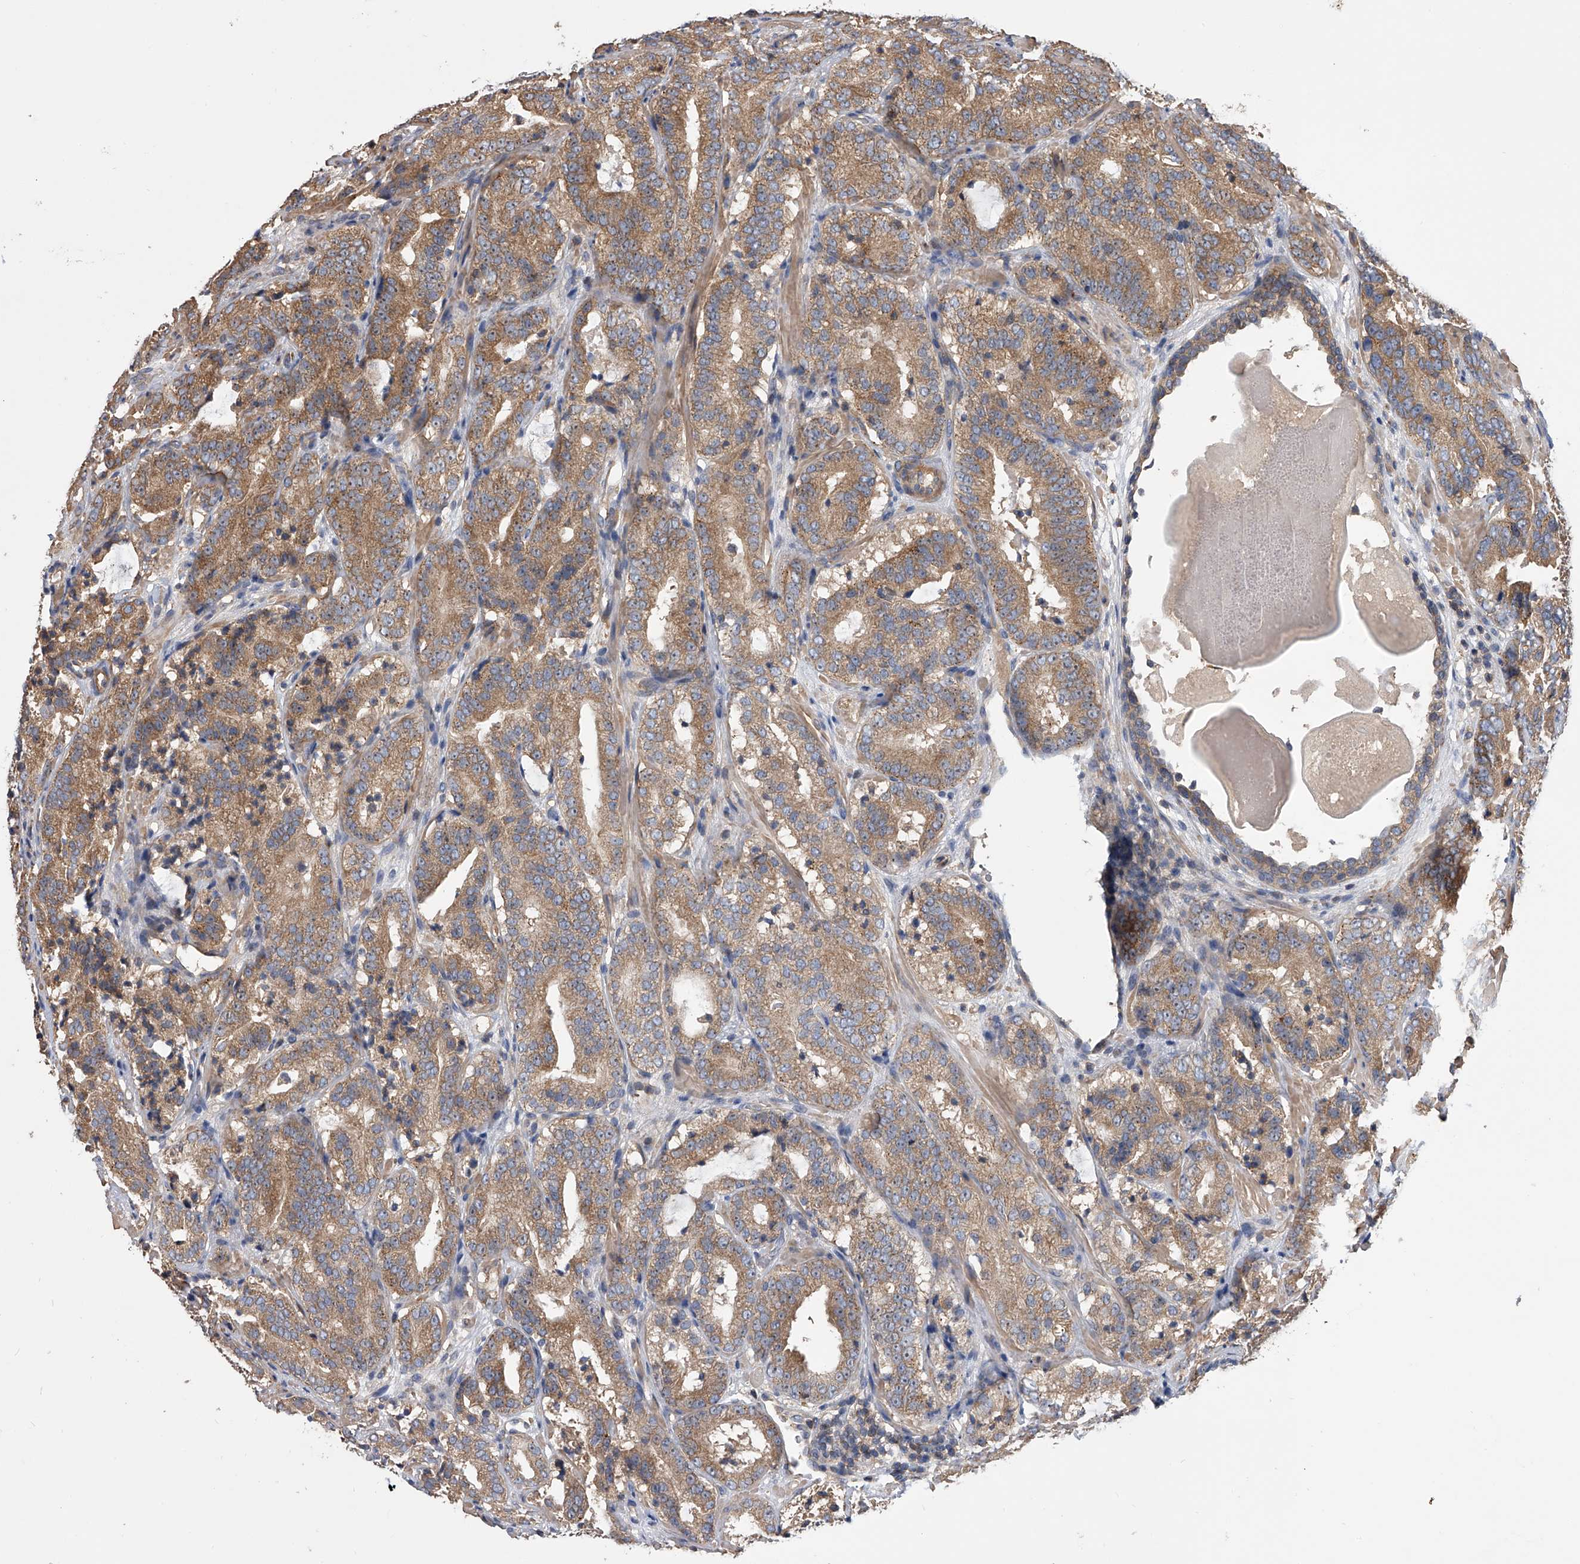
{"staining": {"intensity": "moderate", "quantity": ">75%", "location": "cytoplasmic/membranous"}, "tissue": "prostate cancer", "cell_type": "Tumor cells", "image_type": "cancer", "snomed": [{"axis": "morphology", "description": "Adenocarcinoma, High grade"}, {"axis": "topography", "description": "Prostate"}], "caption": "Immunohistochemical staining of prostate cancer (high-grade adenocarcinoma) exhibits medium levels of moderate cytoplasmic/membranous expression in about >75% of tumor cells. Immunohistochemistry (ihc) stains the protein of interest in brown and the nuclei are stained blue.", "gene": "CUL7", "patient": {"sex": "male", "age": 57}}